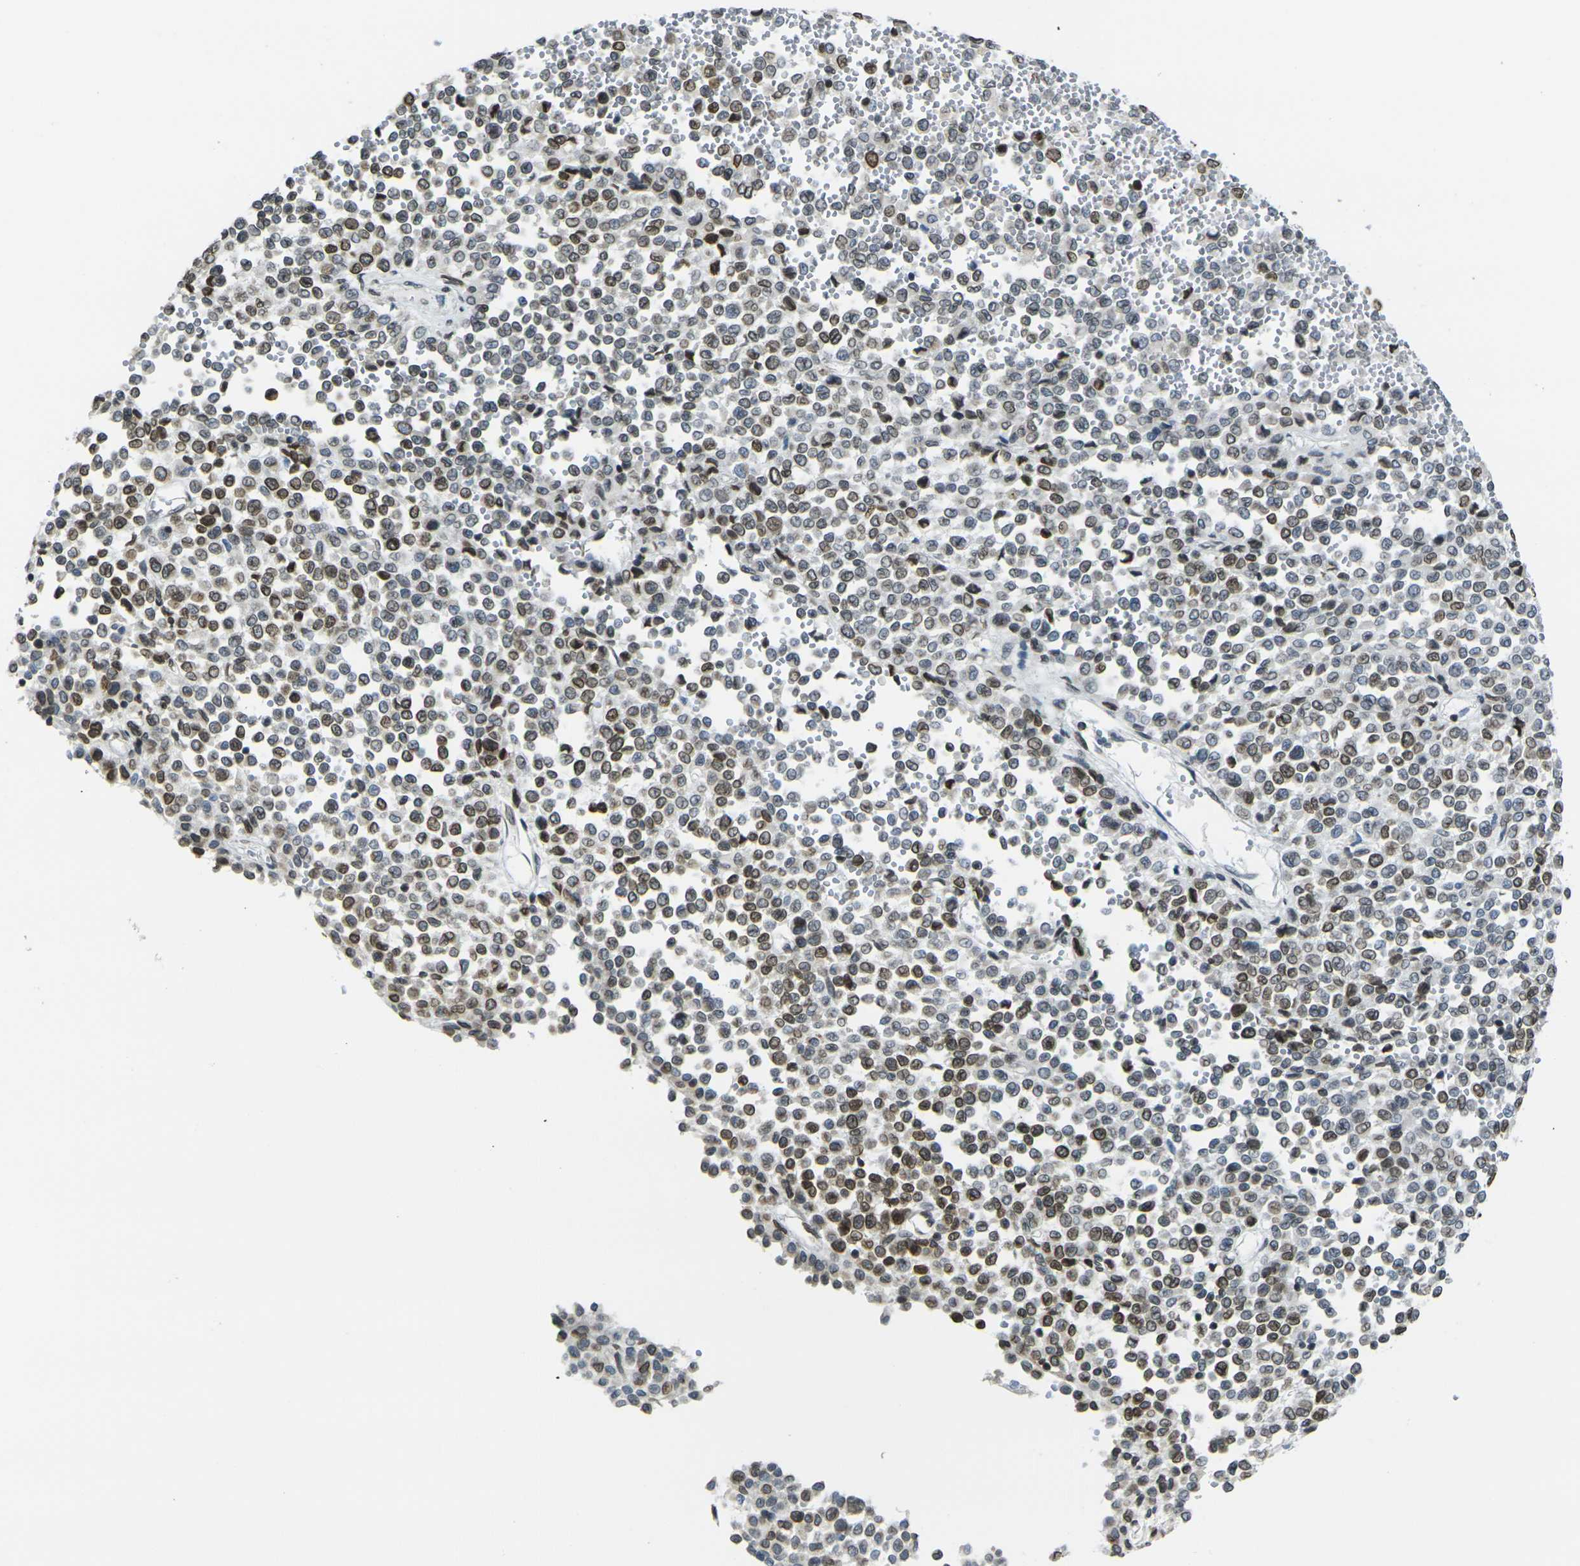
{"staining": {"intensity": "moderate", "quantity": "25%-75%", "location": "cytoplasmic/membranous,nuclear"}, "tissue": "melanoma", "cell_type": "Tumor cells", "image_type": "cancer", "snomed": [{"axis": "morphology", "description": "Malignant melanoma, Metastatic site"}, {"axis": "topography", "description": "Pancreas"}], "caption": "IHC photomicrograph of malignant melanoma (metastatic site) stained for a protein (brown), which exhibits medium levels of moderate cytoplasmic/membranous and nuclear staining in about 25%-75% of tumor cells.", "gene": "BRDT", "patient": {"sex": "female", "age": 30}}